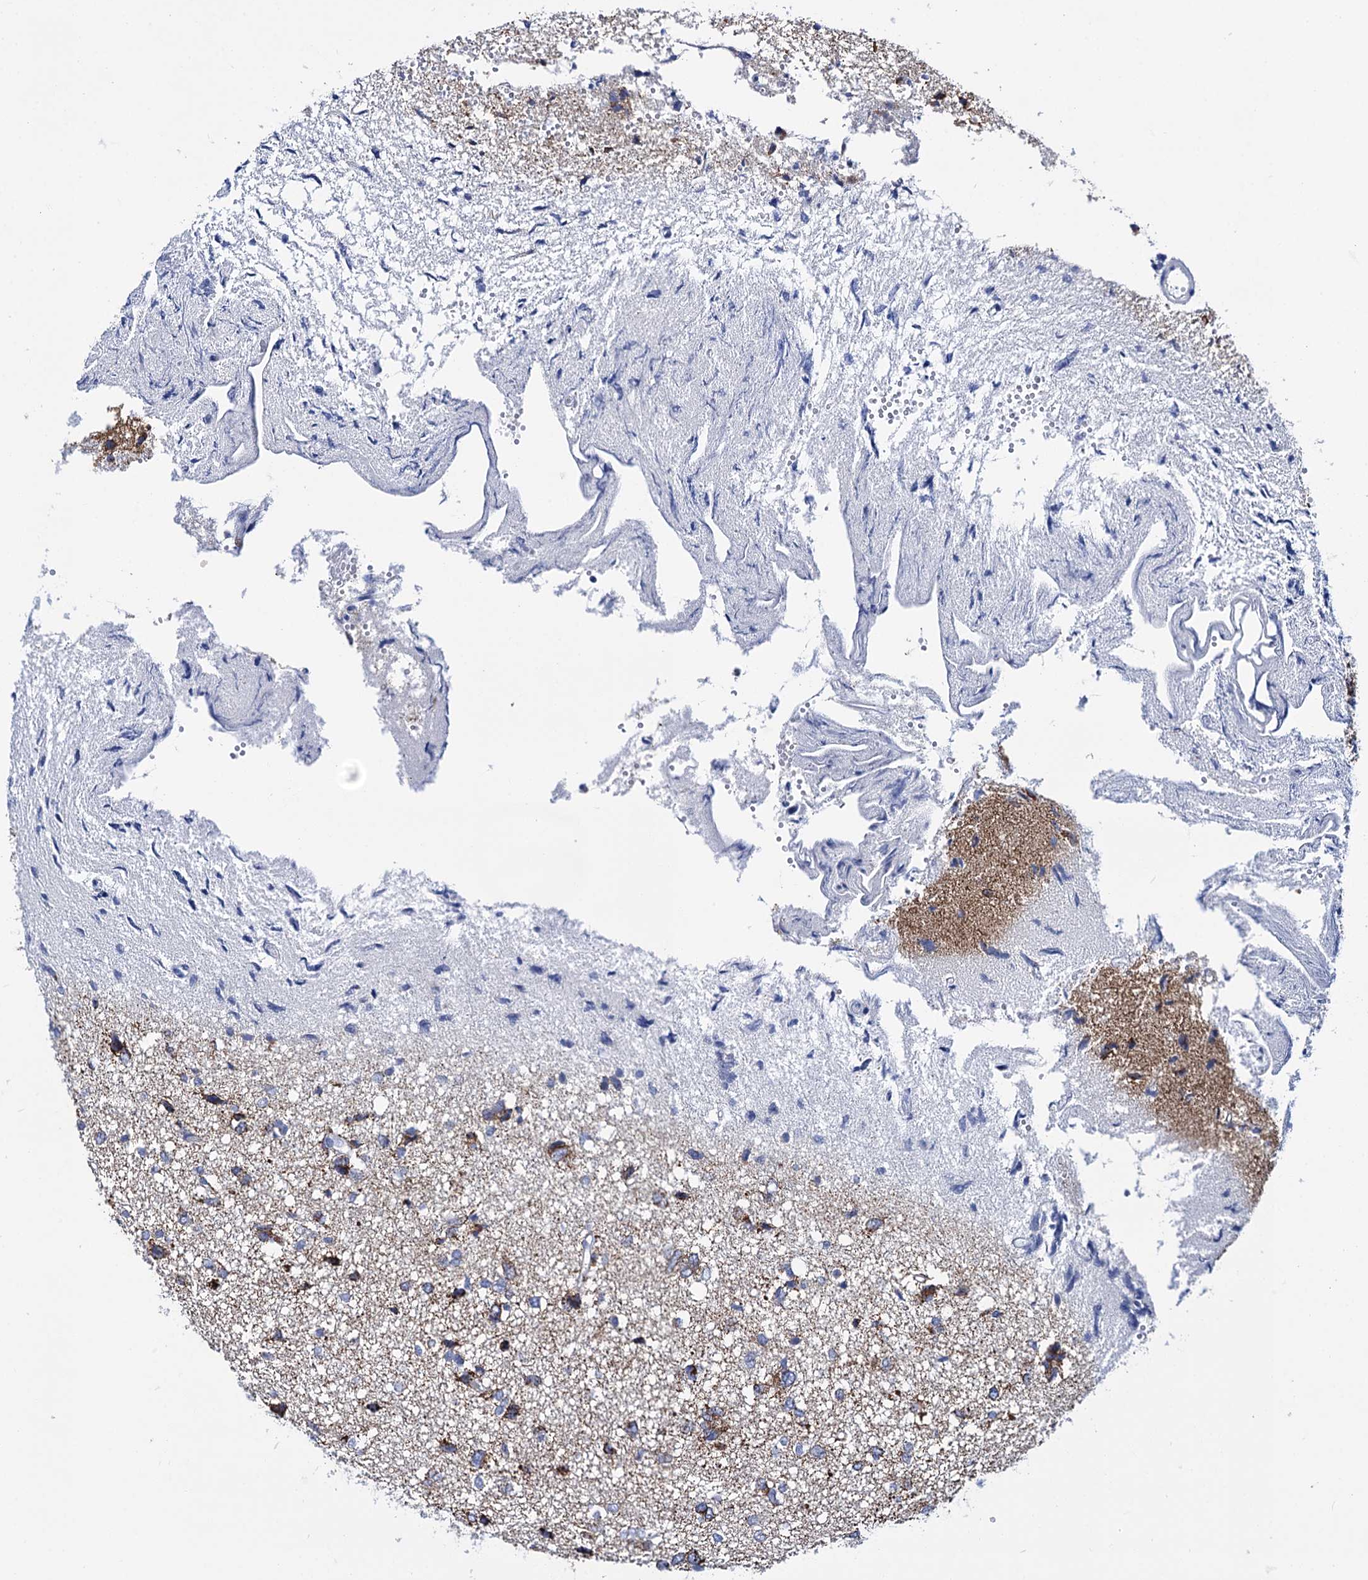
{"staining": {"intensity": "strong", "quantity": "<25%", "location": "cytoplasmic/membranous"}, "tissue": "glioma", "cell_type": "Tumor cells", "image_type": "cancer", "snomed": [{"axis": "morphology", "description": "Glioma, malignant, High grade"}, {"axis": "topography", "description": "Brain"}], "caption": "Glioma was stained to show a protein in brown. There is medium levels of strong cytoplasmic/membranous positivity in approximately <25% of tumor cells. Nuclei are stained in blue.", "gene": "UBASH3B", "patient": {"sex": "female", "age": 59}}